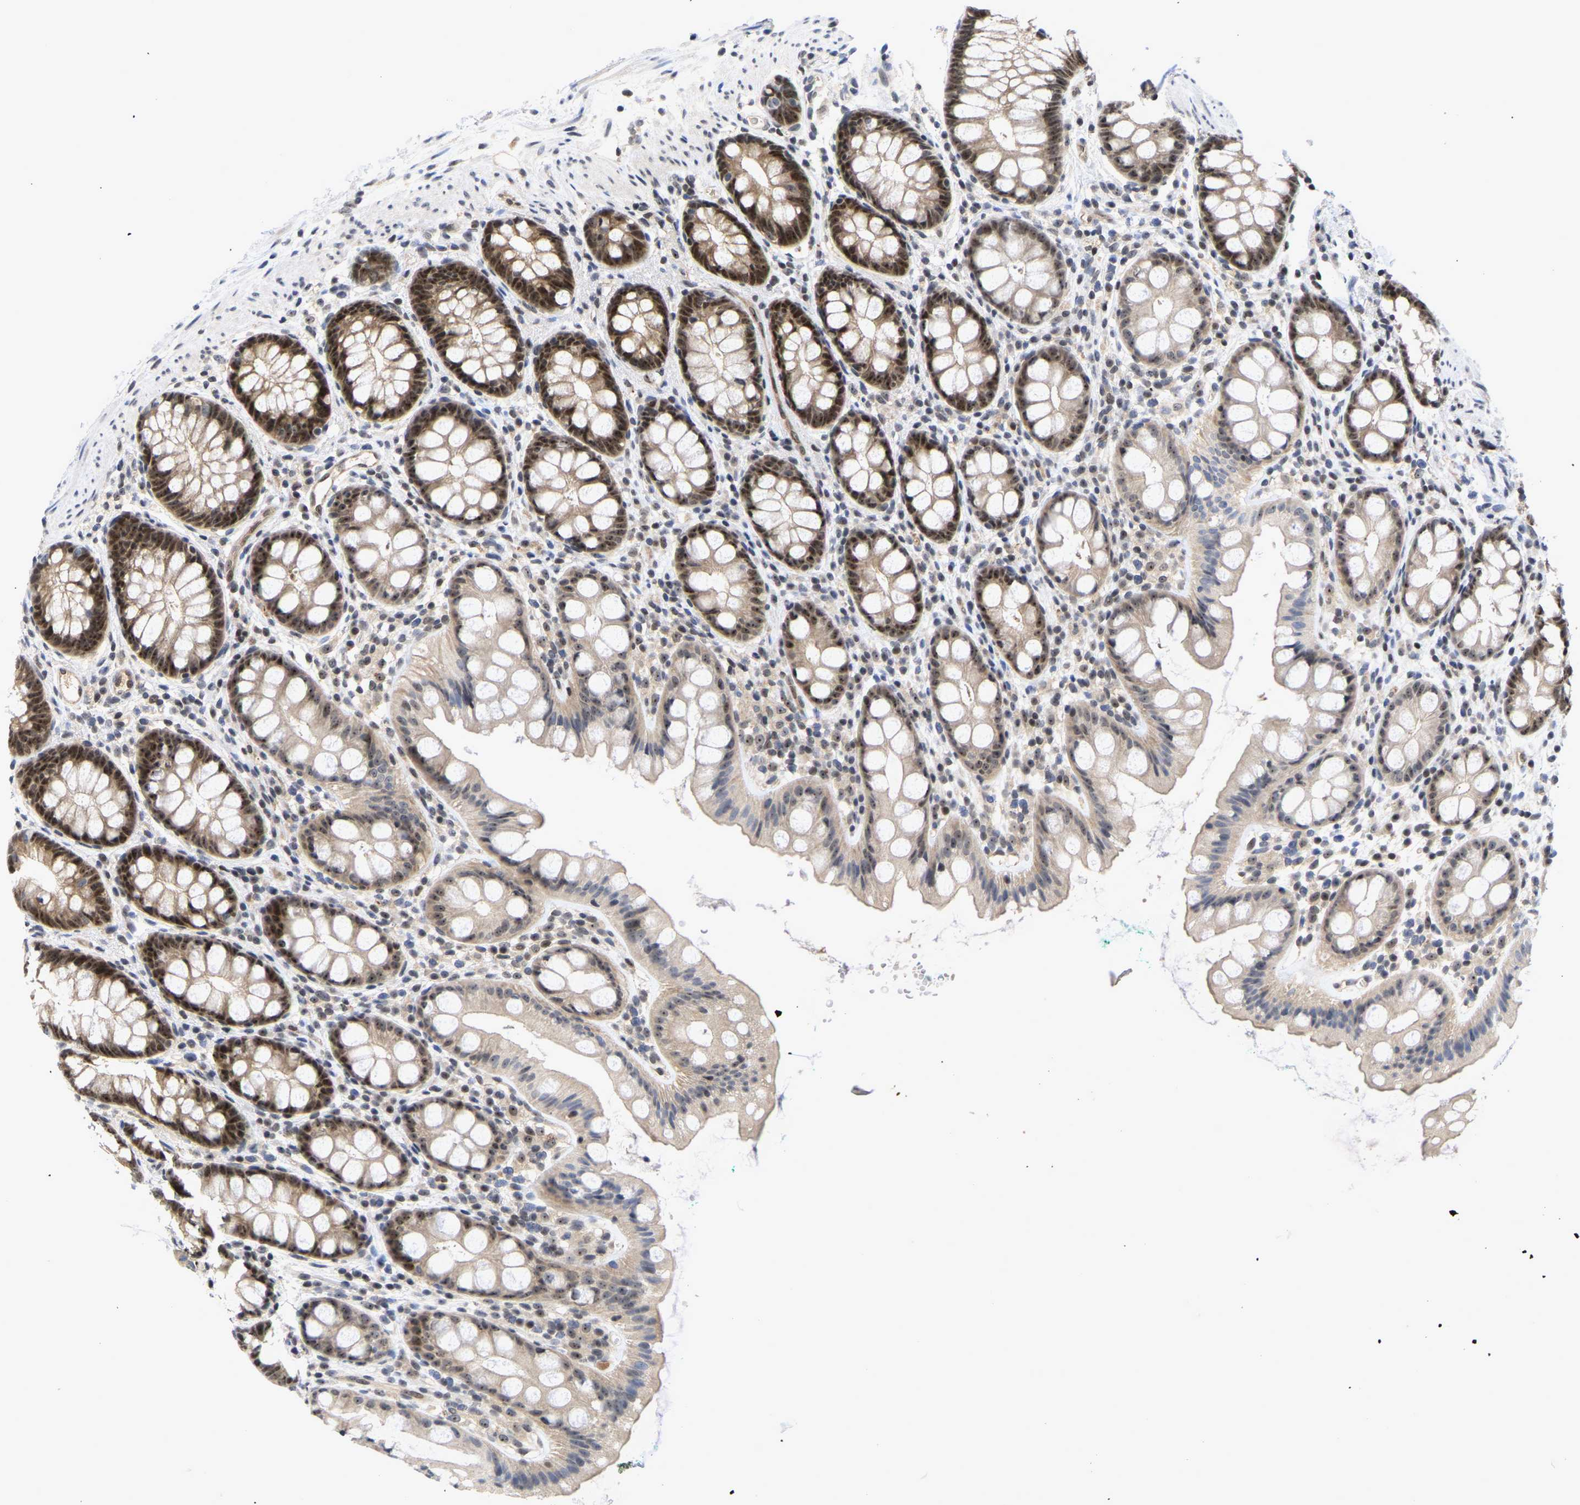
{"staining": {"intensity": "moderate", "quantity": "25%-75%", "location": "cytoplasmic/membranous,nuclear"}, "tissue": "rectum", "cell_type": "Glandular cells", "image_type": "normal", "snomed": [{"axis": "morphology", "description": "Normal tissue, NOS"}, {"axis": "topography", "description": "Rectum"}], "caption": "Protein expression analysis of normal rectum demonstrates moderate cytoplasmic/membranous,nuclear staining in approximately 25%-75% of glandular cells.", "gene": "NLE1", "patient": {"sex": "female", "age": 65}}